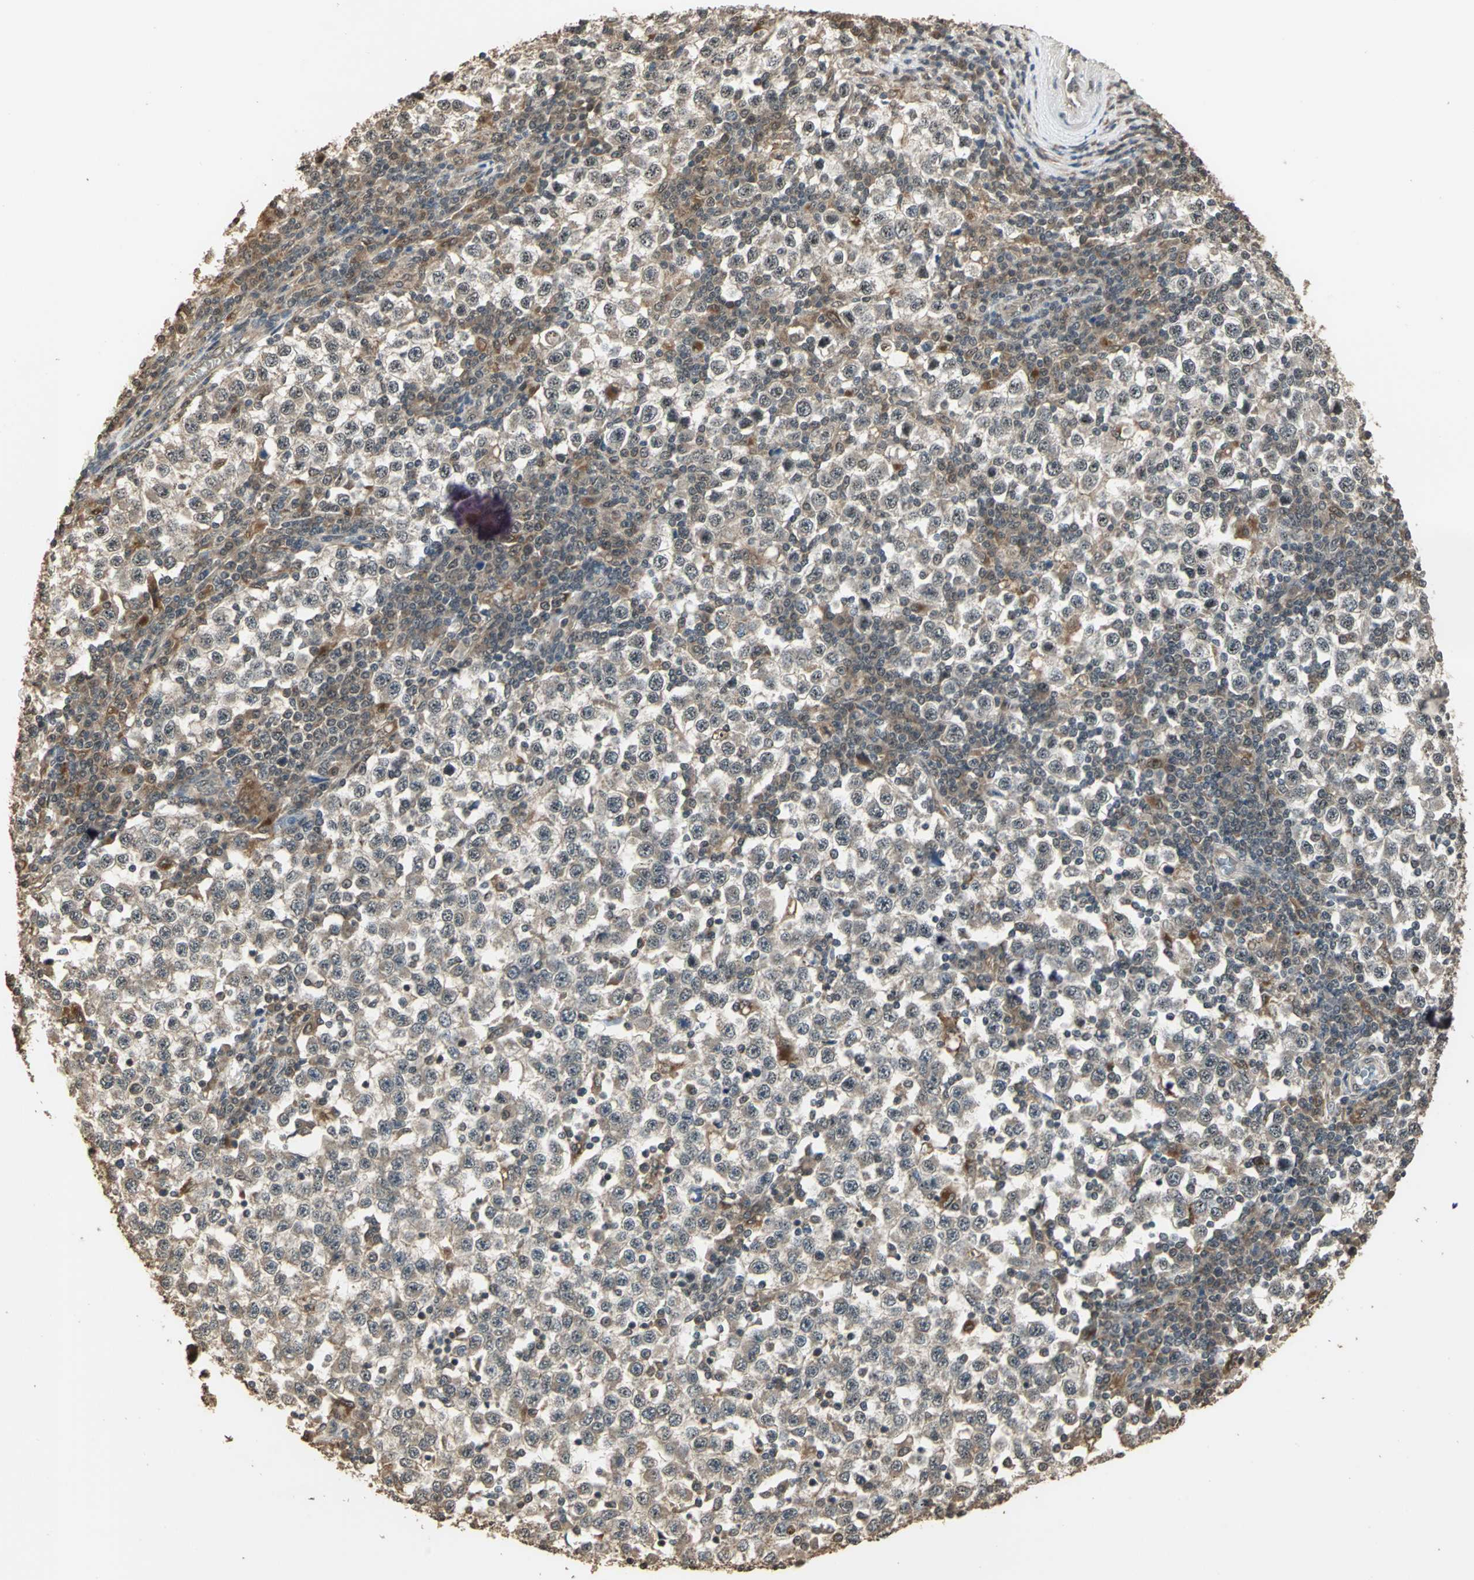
{"staining": {"intensity": "weak", "quantity": "25%-75%", "location": "cytoplasmic/membranous"}, "tissue": "testis cancer", "cell_type": "Tumor cells", "image_type": "cancer", "snomed": [{"axis": "morphology", "description": "Seminoma, NOS"}, {"axis": "topography", "description": "Testis"}], "caption": "Seminoma (testis) was stained to show a protein in brown. There is low levels of weak cytoplasmic/membranous expression in about 25%-75% of tumor cells.", "gene": "UCHL5", "patient": {"sex": "male", "age": 65}}